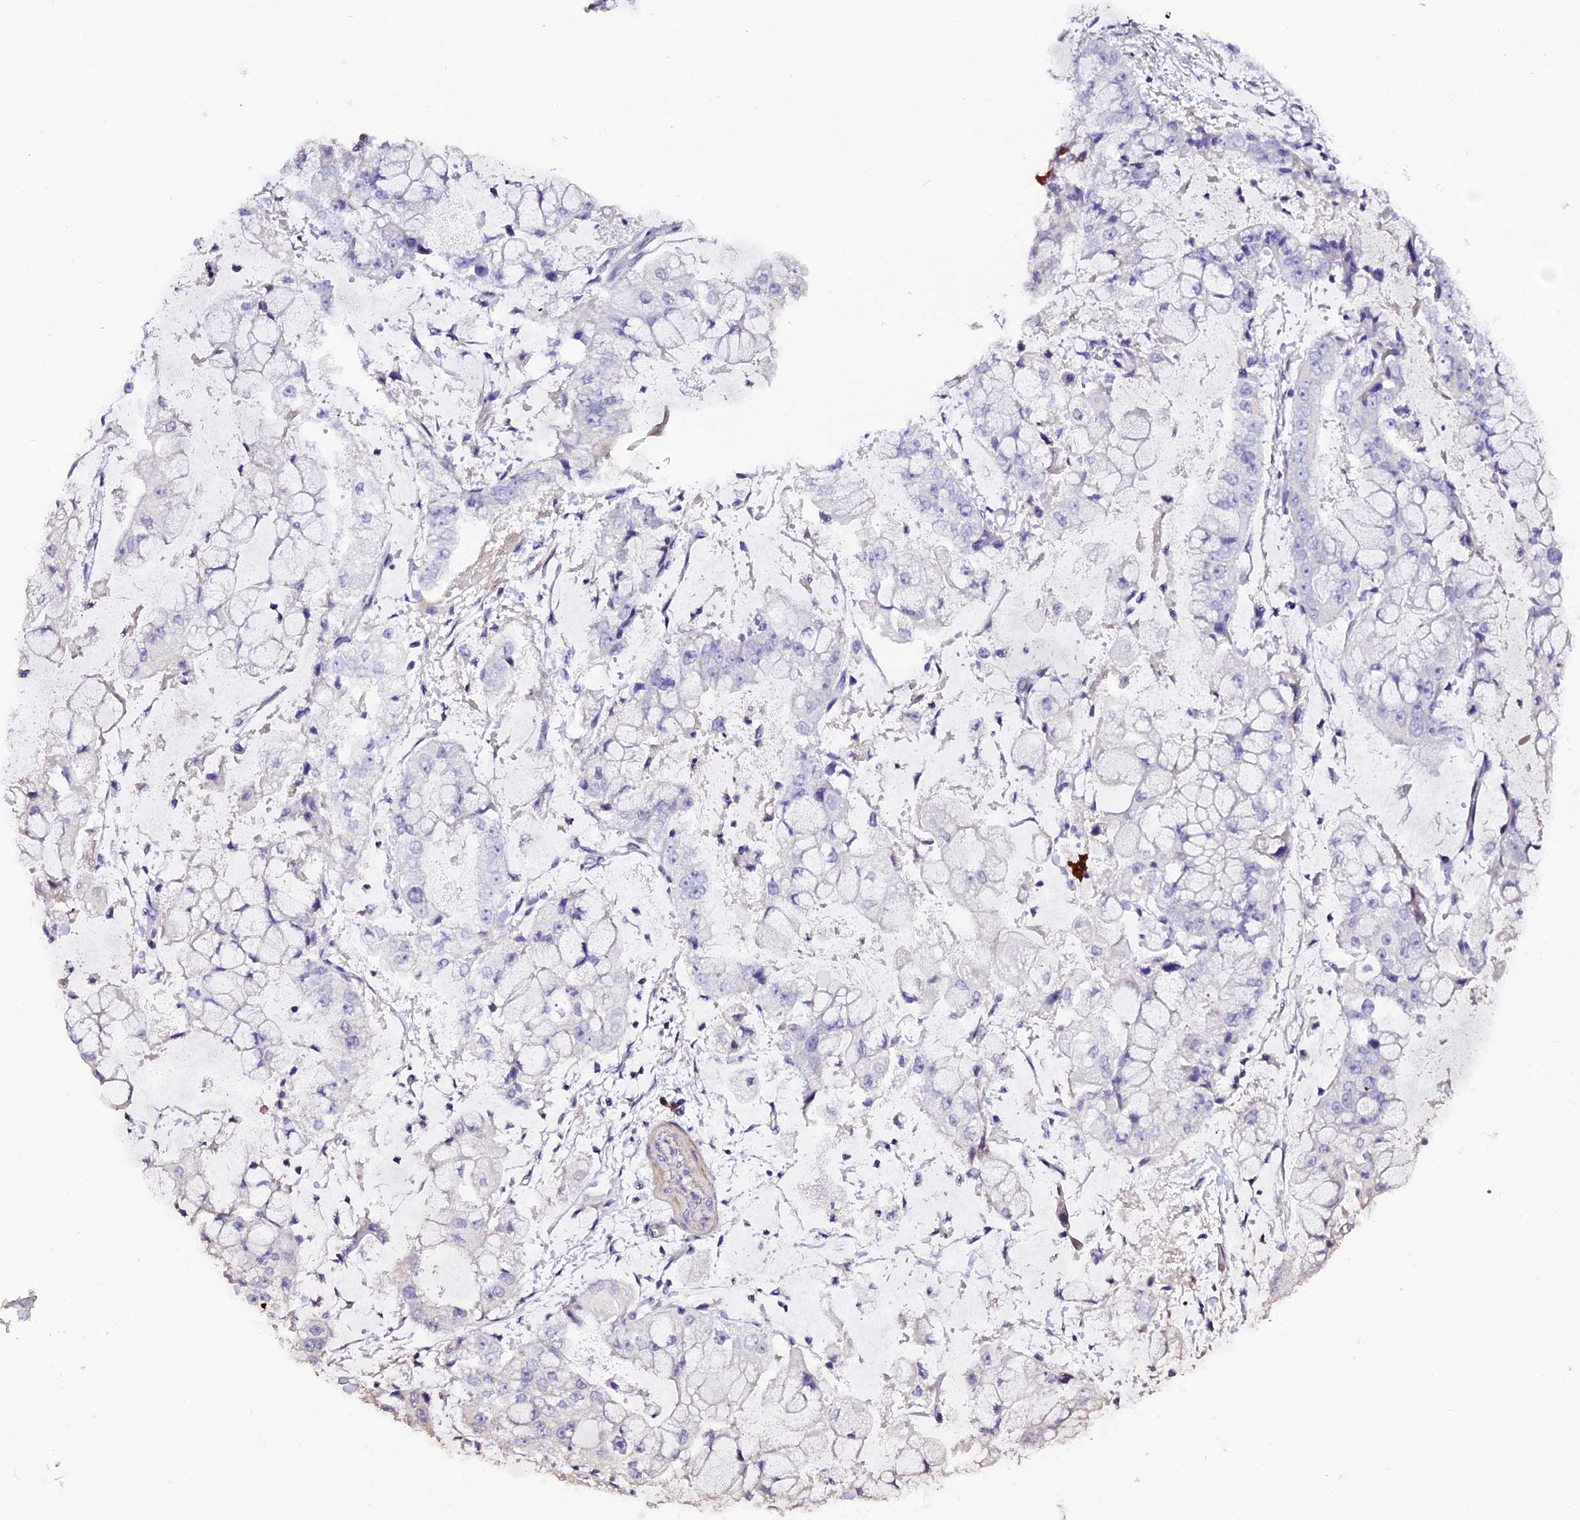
{"staining": {"intensity": "negative", "quantity": "none", "location": "none"}, "tissue": "stomach cancer", "cell_type": "Tumor cells", "image_type": "cancer", "snomed": [{"axis": "morphology", "description": "Adenocarcinoma, NOS"}, {"axis": "topography", "description": "Stomach"}], "caption": "Protein analysis of adenocarcinoma (stomach) displays no significant expression in tumor cells.", "gene": "MEX3B", "patient": {"sex": "male", "age": 76}}